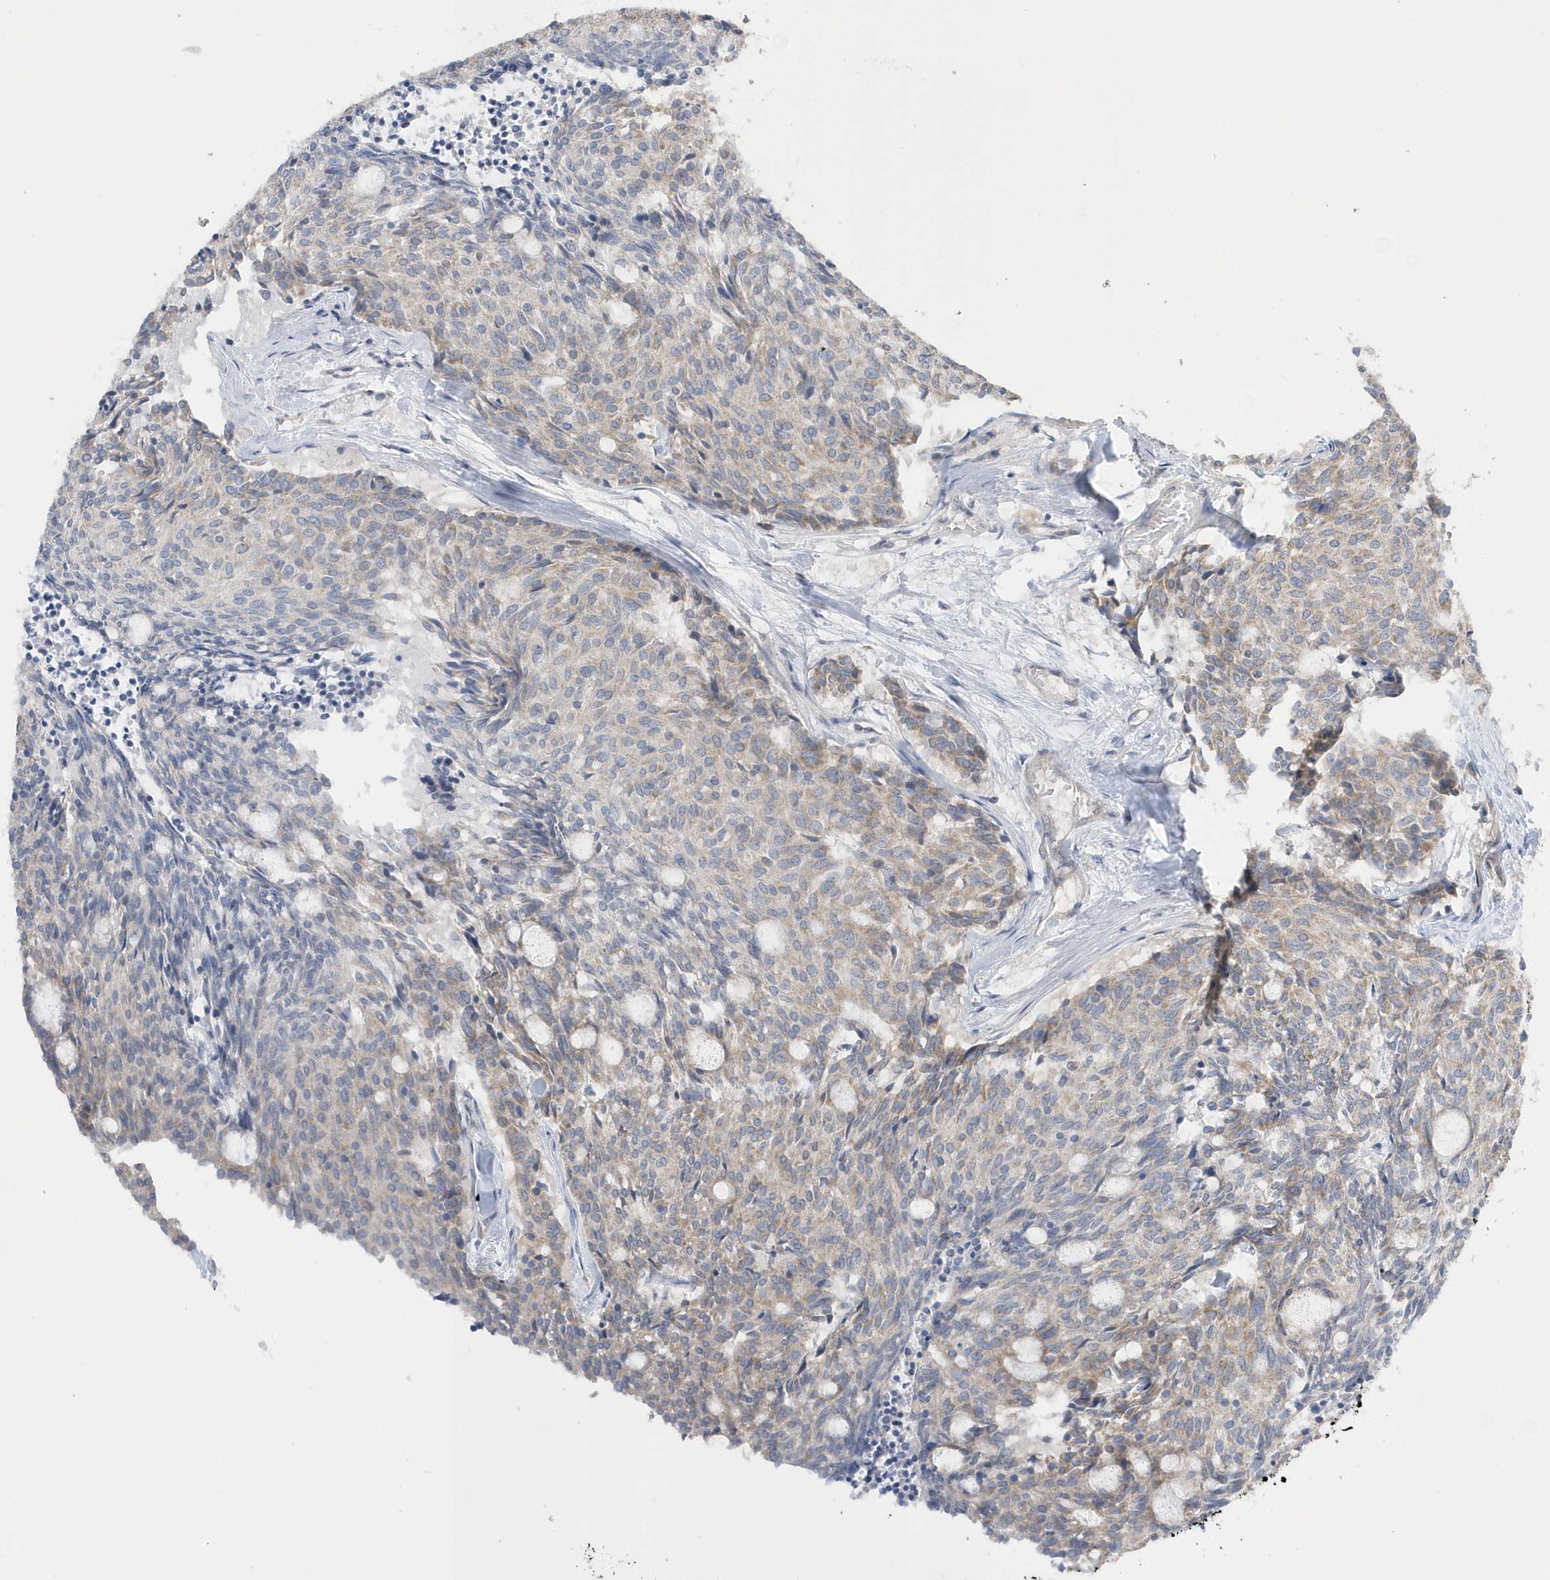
{"staining": {"intensity": "weak", "quantity": "25%-75%", "location": "cytoplasmic/membranous"}, "tissue": "carcinoid", "cell_type": "Tumor cells", "image_type": "cancer", "snomed": [{"axis": "morphology", "description": "Carcinoid, malignant, NOS"}, {"axis": "topography", "description": "Pancreas"}], "caption": "Carcinoid stained for a protein (brown) exhibits weak cytoplasmic/membranous positive positivity in approximately 25%-75% of tumor cells.", "gene": "SPATA5", "patient": {"sex": "female", "age": 54}}